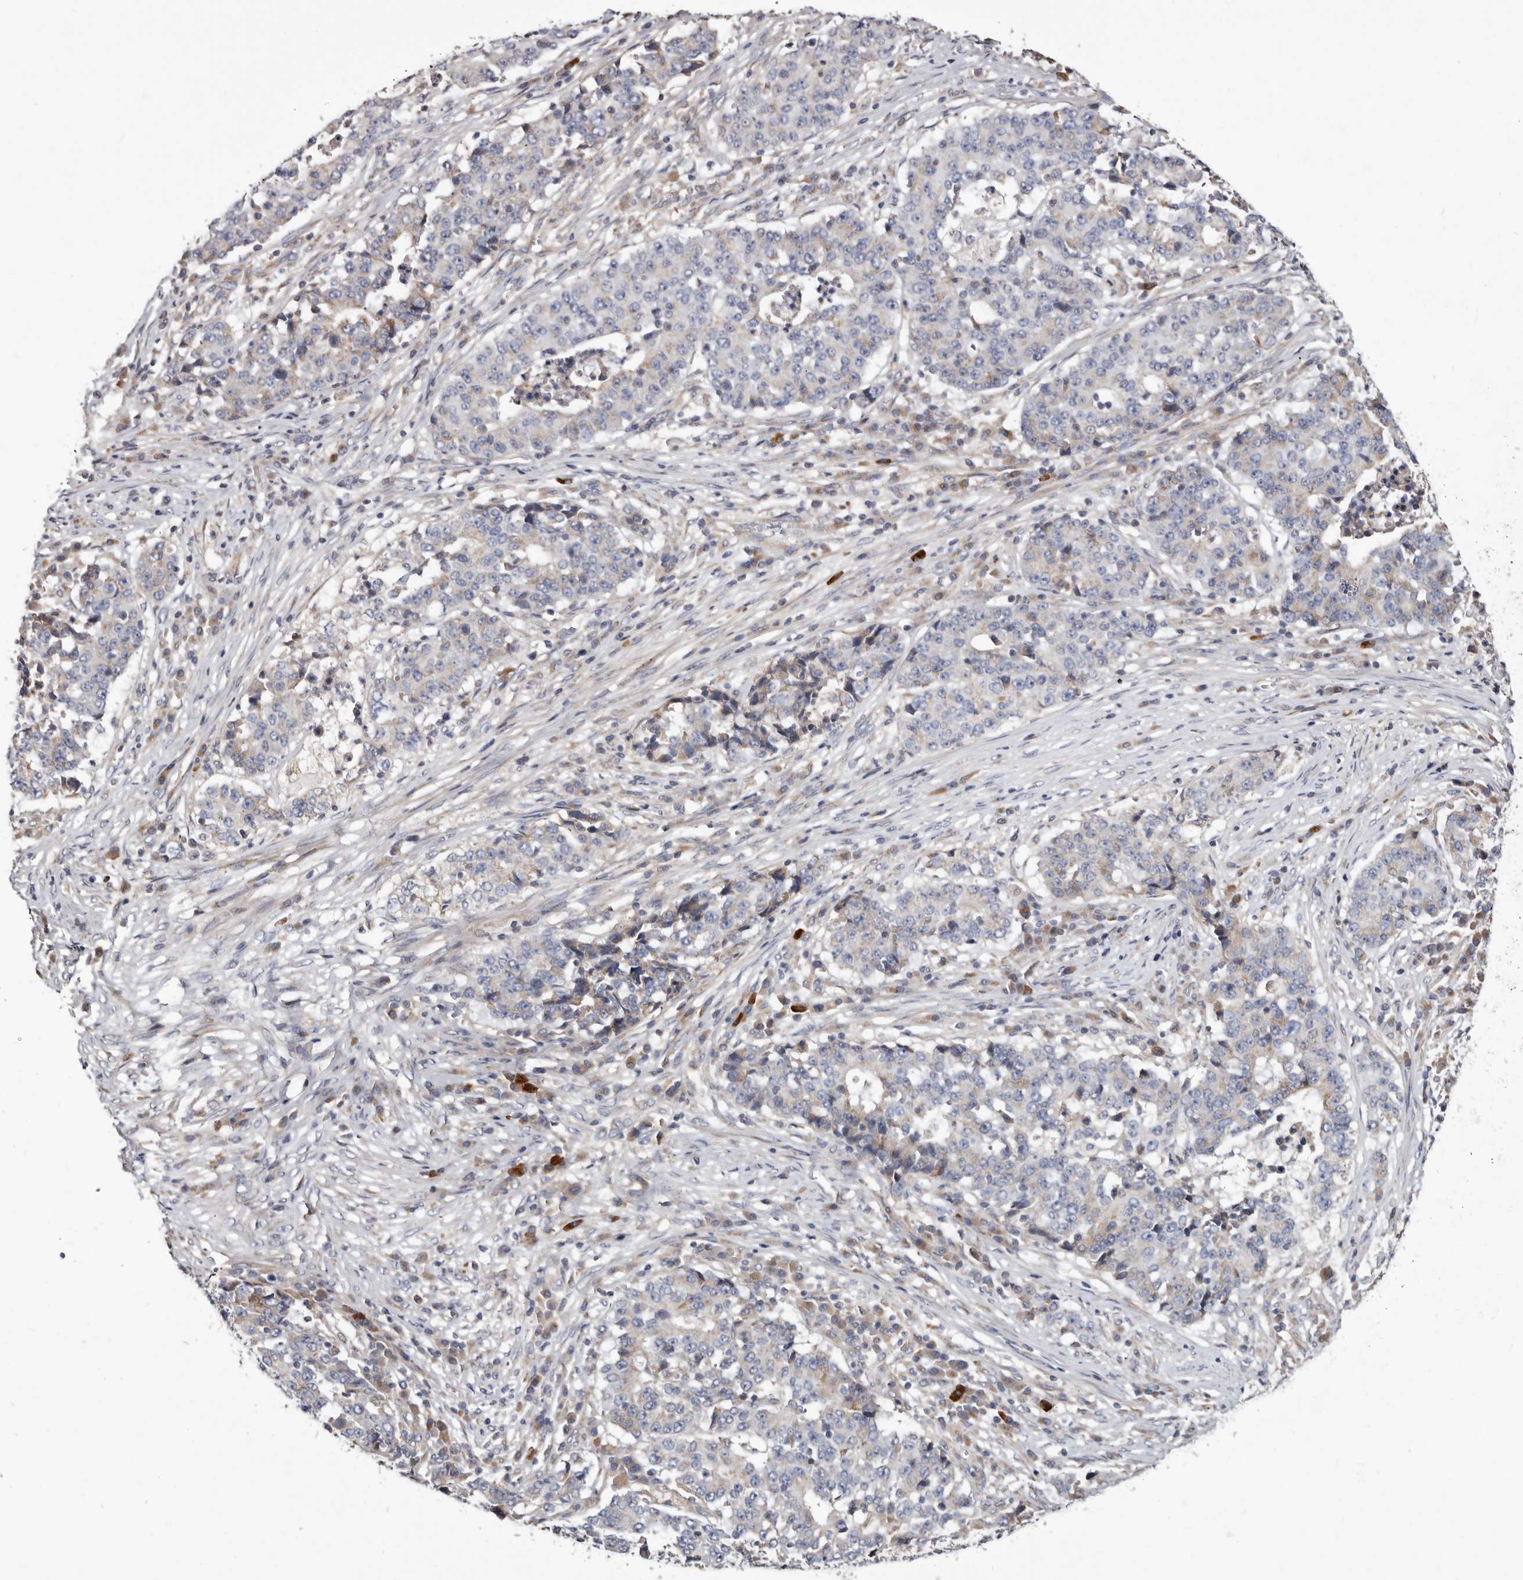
{"staining": {"intensity": "negative", "quantity": "none", "location": "none"}, "tissue": "stomach cancer", "cell_type": "Tumor cells", "image_type": "cancer", "snomed": [{"axis": "morphology", "description": "Adenocarcinoma, NOS"}, {"axis": "topography", "description": "Stomach"}], "caption": "Immunohistochemistry of human stomach adenocarcinoma shows no expression in tumor cells.", "gene": "ASIC5", "patient": {"sex": "male", "age": 59}}